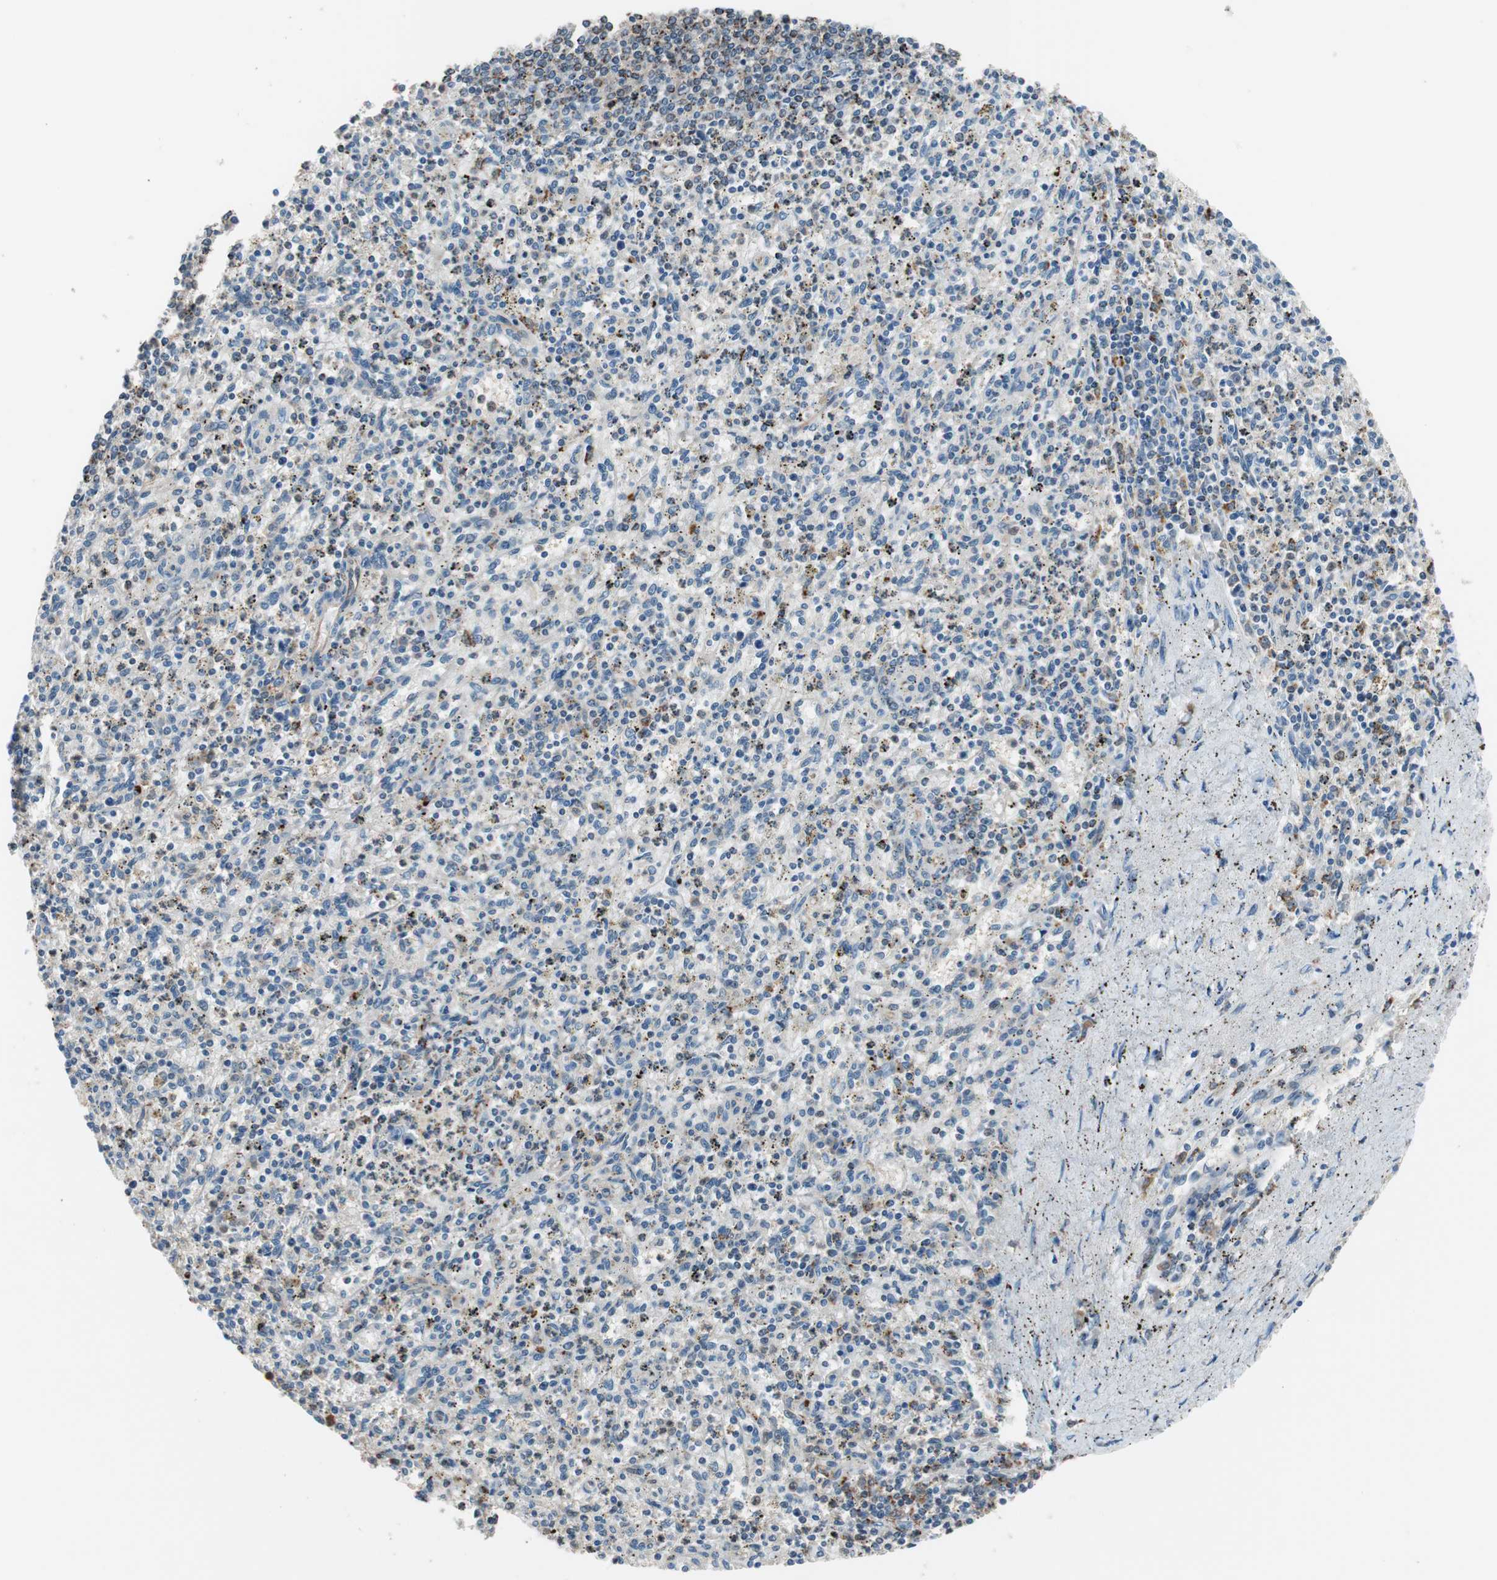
{"staining": {"intensity": "weak", "quantity": "<25%", "location": "cytoplasmic/membranous"}, "tissue": "spleen", "cell_type": "Cells in red pulp", "image_type": "normal", "snomed": [{"axis": "morphology", "description": "Normal tissue, NOS"}, {"axis": "topography", "description": "Spleen"}], "caption": "DAB immunohistochemical staining of unremarkable human spleen reveals no significant staining in cells in red pulp. (Immunohistochemistry (ihc), brightfield microscopy, high magnification).", "gene": "P3R3URF", "patient": {"sex": "male", "age": 72}}